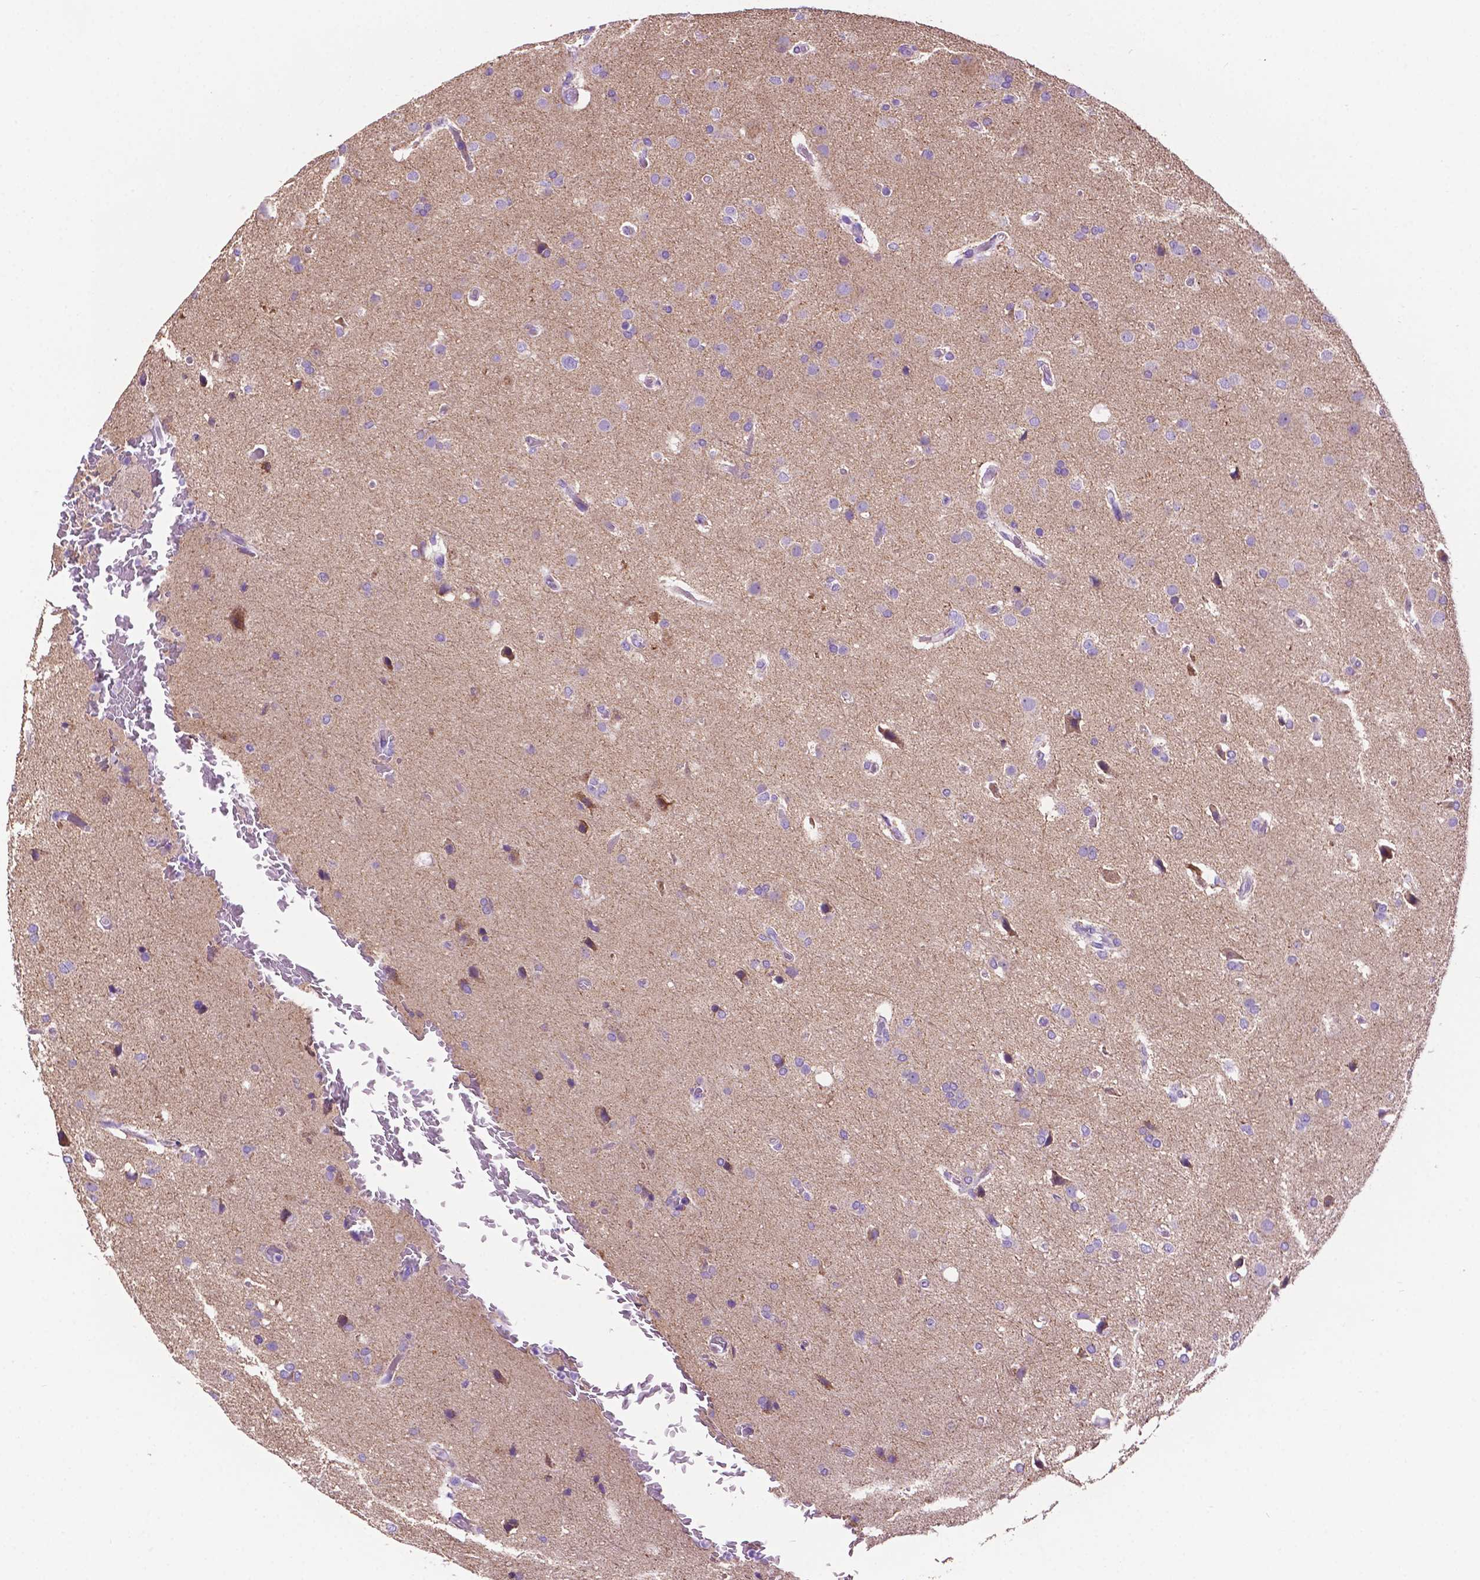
{"staining": {"intensity": "negative", "quantity": "none", "location": "none"}, "tissue": "glioma", "cell_type": "Tumor cells", "image_type": "cancer", "snomed": [{"axis": "morphology", "description": "Glioma, malignant, High grade"}, {"axis": "topography", "description": "Brain"}], "caption": "Glioma was stained to show a protein in brown. There is no significant staining in tumor cells.", "gene": "PHYHIP", "patient": {"sex": "male", "age": 68}}